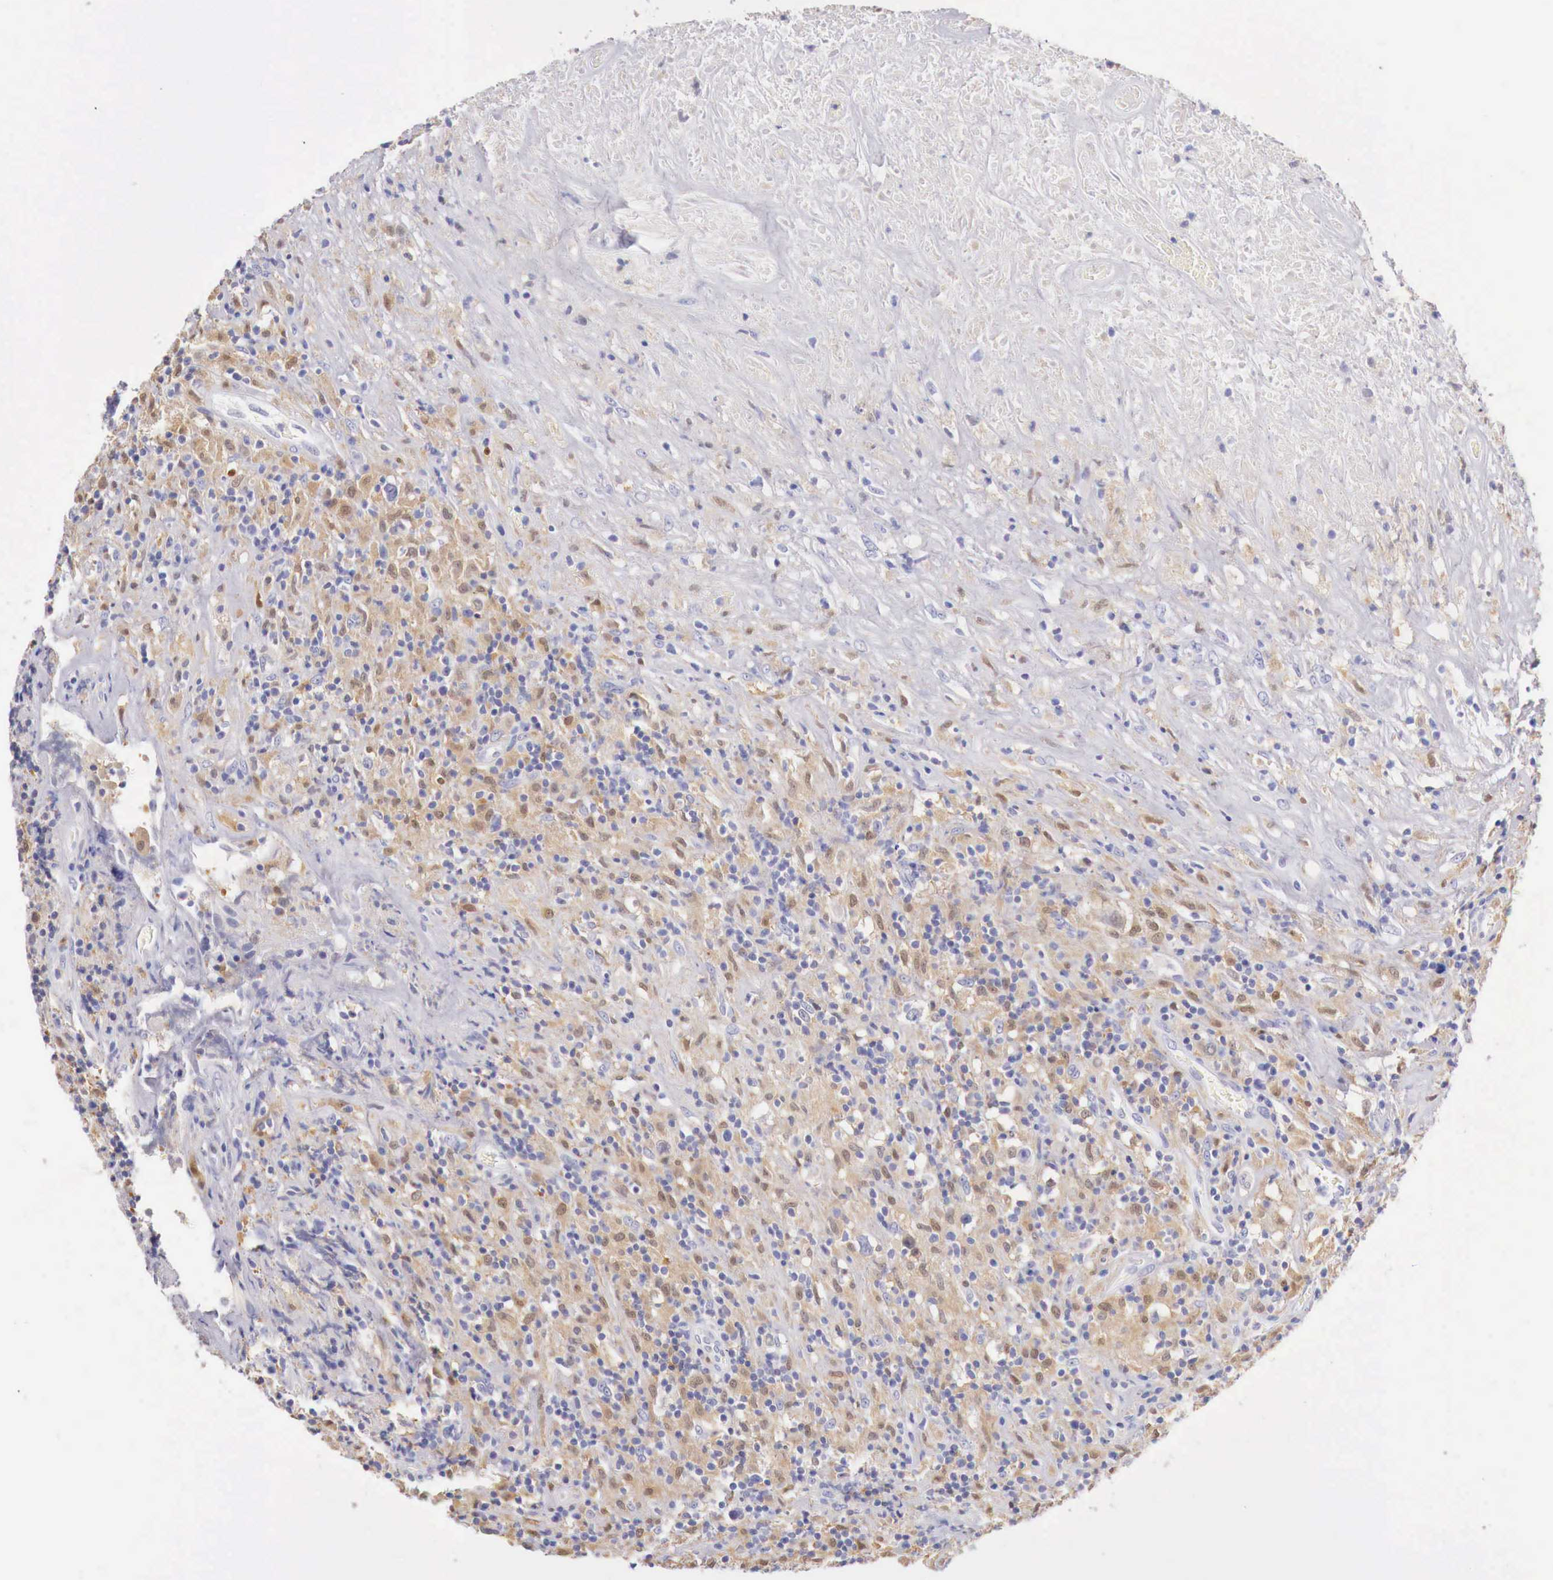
{"staining": {"intensity": "negative", "quantity": "none", "location": "none"}, "tissue": "lymphoma", "cell_type": "Tumor cells", "image_type": "cancer", "snomed": [{"axis": "morphology", "description": "Hodgkin's disease, NOS"}, {"axis": "topography", "description": "Lymph node"}], "caption": "The immunohistochemistry image has no significant positivity in tumor cells of lymphoma tissue. (DAB (3,3'-diaminobenzidine) immunohistochemistry (IHC), high magnification).", "gene": "RENBP", "patient": {"sex": "male", "age": 46}}